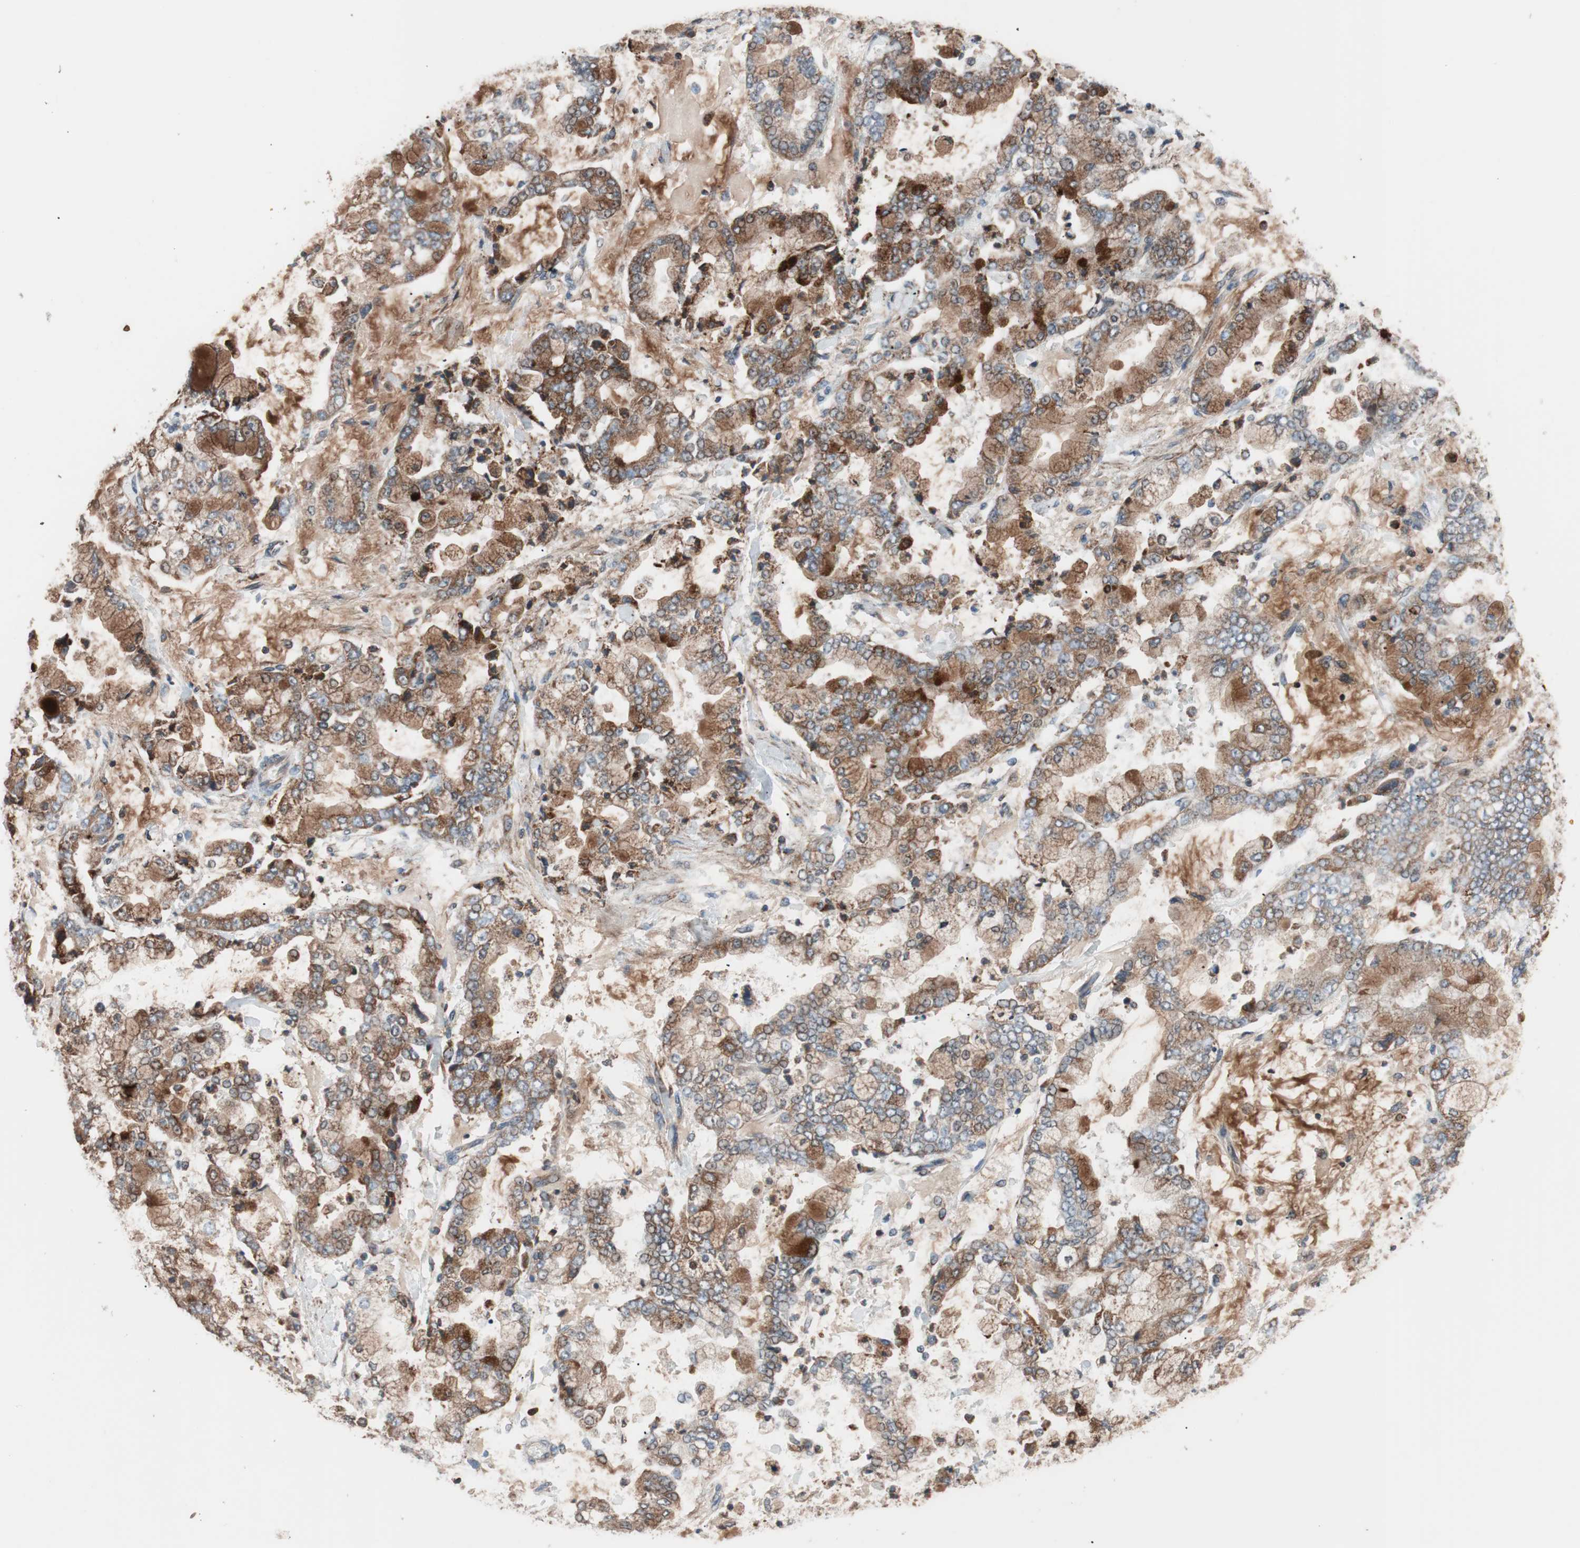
{"staining": {"intensity": "moderate", "quantity": ">75%", "location": "cytoplasmic/membranous"}, "tissue": "stomach cancer", "cell_type": "Tumor cells", "image_type": "cancer", "snomed": [{"axis": "morphology", "description": "Adenocarcinoma, NOS"}, {"axis": "topography", "description": "Stomach"}], "caption": "Brown immunohistochemical staining in human stomach cancer demonstrates moderate cytoplasmic/membranous positivity in about >75% of tumor cells.", "gene": "PITRM1", "patient": {"sex": "male", "age": 76}}